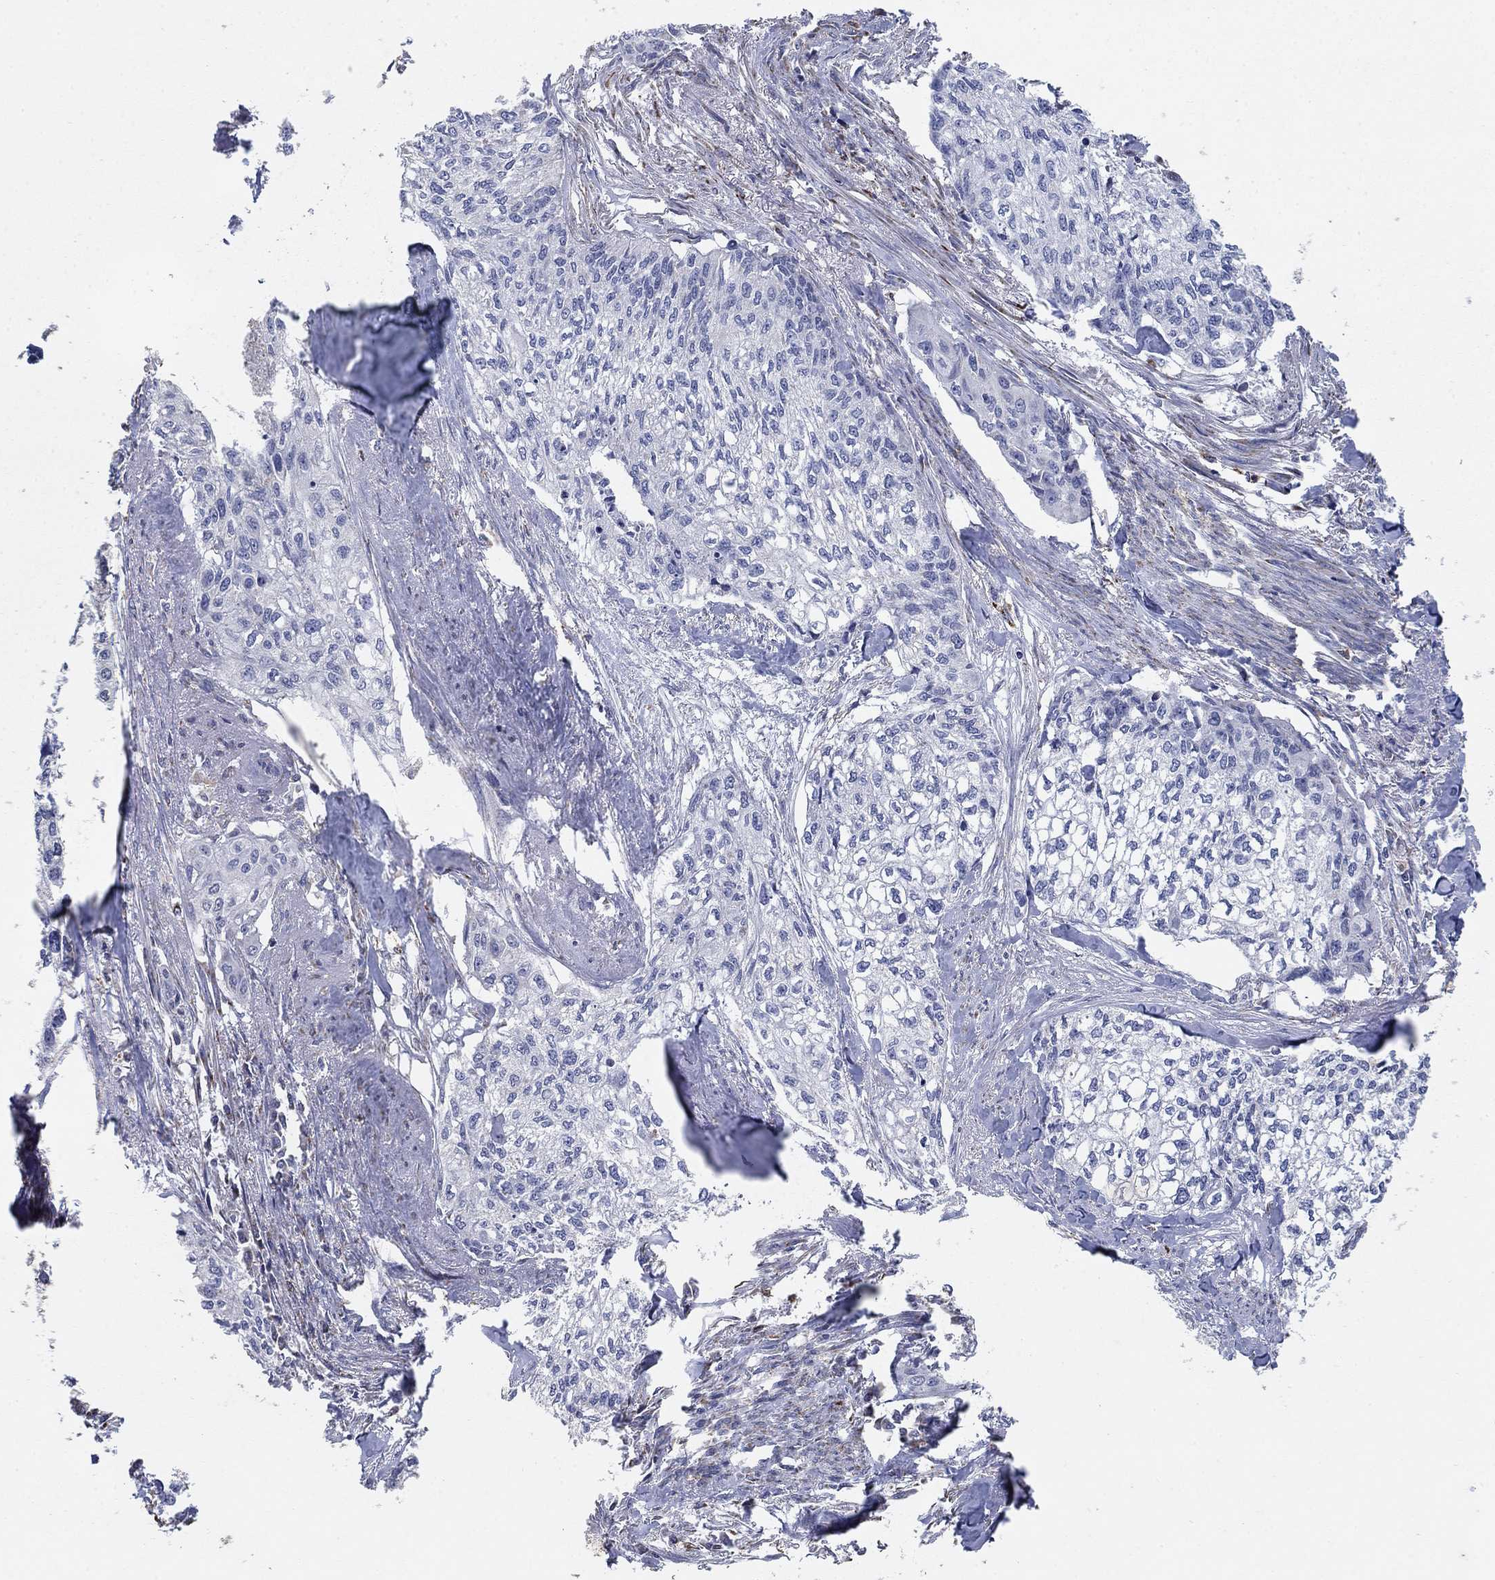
{"staining": {"intensity": "negative", "quantity": "none", "location": "none"}, "tissue": "cervical cancer", "cell_type": "Tumor cells", "image_type": "cancer", "snomed": [{"axis": "morphology", "description": "Squamous cell carcinoma, NOS"}, {"axis": "topography", "description": "Cervix"}], "caption": "An immunohistochemistry (IHC) photomicrograph of squamous cell carcinoma (cervical) is shown. There is no staining in tumor cells of squamous cell carcinoma (cervical).", "gene": "PNPLA2", "patient": {"sex": "female", "age": 58}}